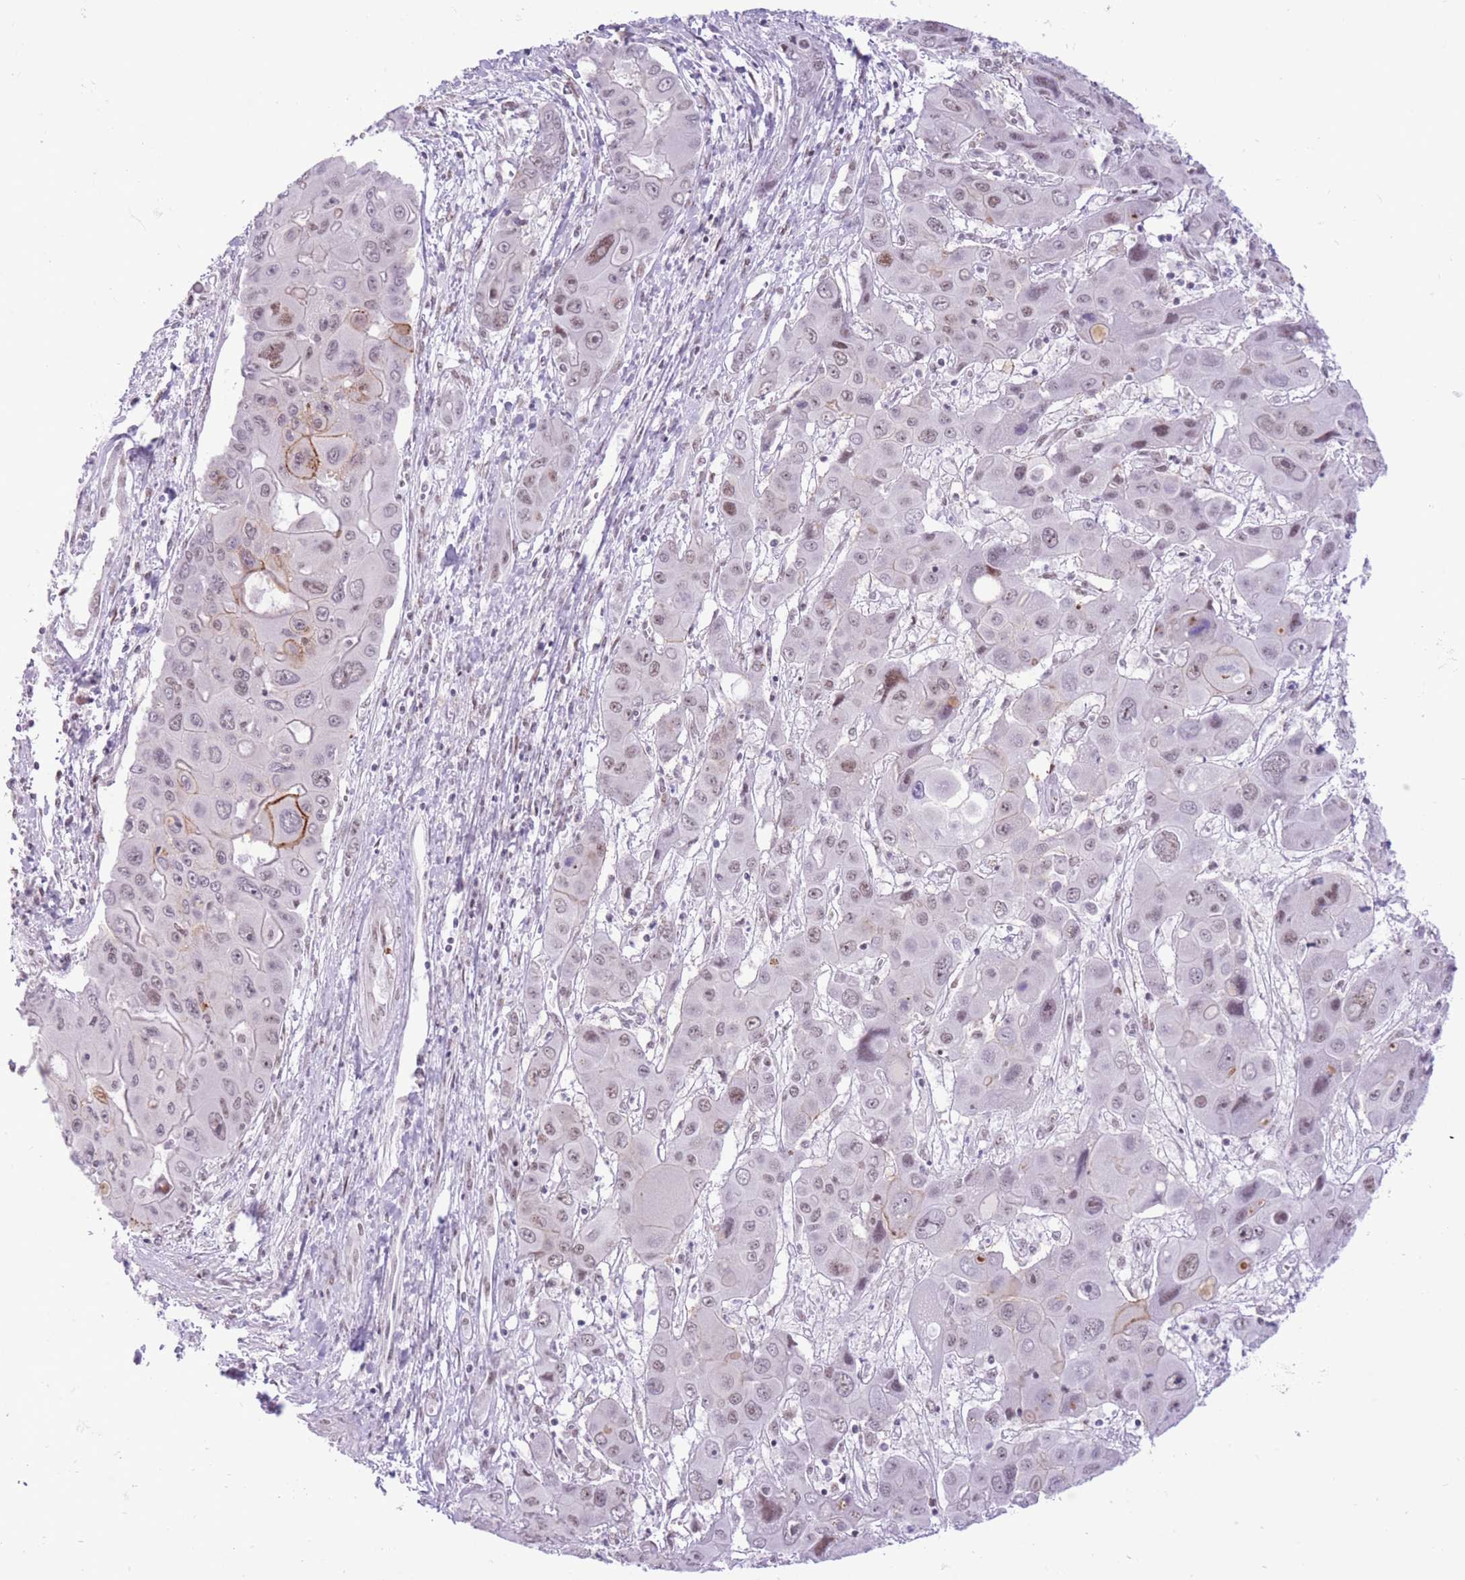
{"staining": {"intensity": "moderate", "quantity": ">75%", "location": "nuclear"}, "tissue": "liver cancer", "cell_type": "Tumor cells", "image_type": "cancer", "snomed": [{"axis": "morphology", "description": "Cholangiocarcinoma"}, {"axis": "topography", "description": "Liver"}], "caption": "A high-resolution photomicrograph shows immunohistochemistry (IHC) staining of cholangiocarcinoma (liver), which displays moderate nuclear staining in approximately >75% of tumor cells.", "gene": "ZBED5", "patient": {"sex": "male", "age": 67}}